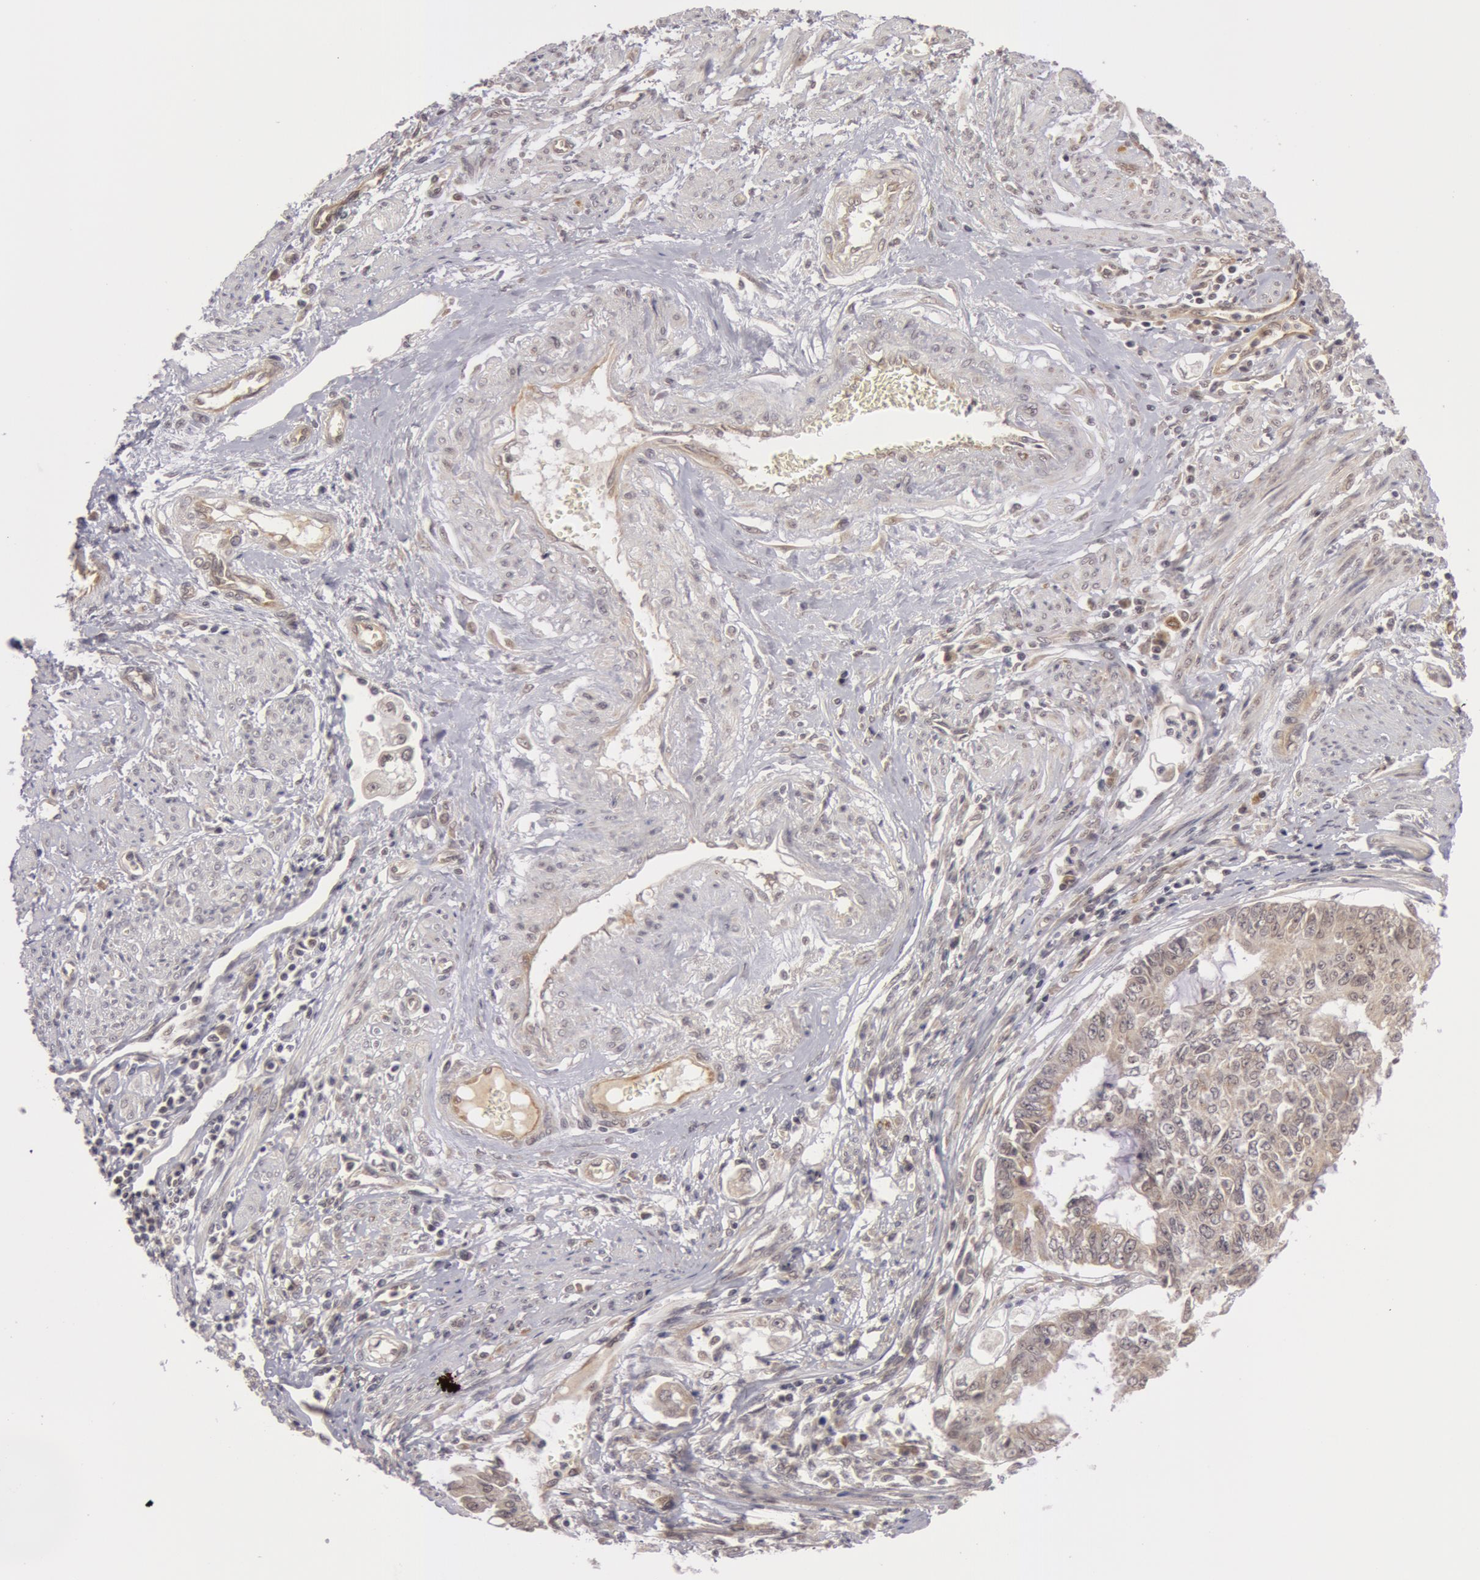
{"staining": {"intensity": "weak", "quantity": "<25%", "location": "cytoplasmic/membranous"}, "tissue": "endometrial cancer", "cell_type": "Tumor cells", "image_type": "cancer", "snomed": [{"axis": "morphology", "description": "Adenocarcinoma, NOS"}, {"axis": "topography", "description": "Endometrium"}], "caption": "Photomicrograph shows no protein positivity in tumor cells of endometrial cancer (adenocarcinoma) tissue.", "gene": "SYTL4", "patient": {"sex": "female", "age": 75}}